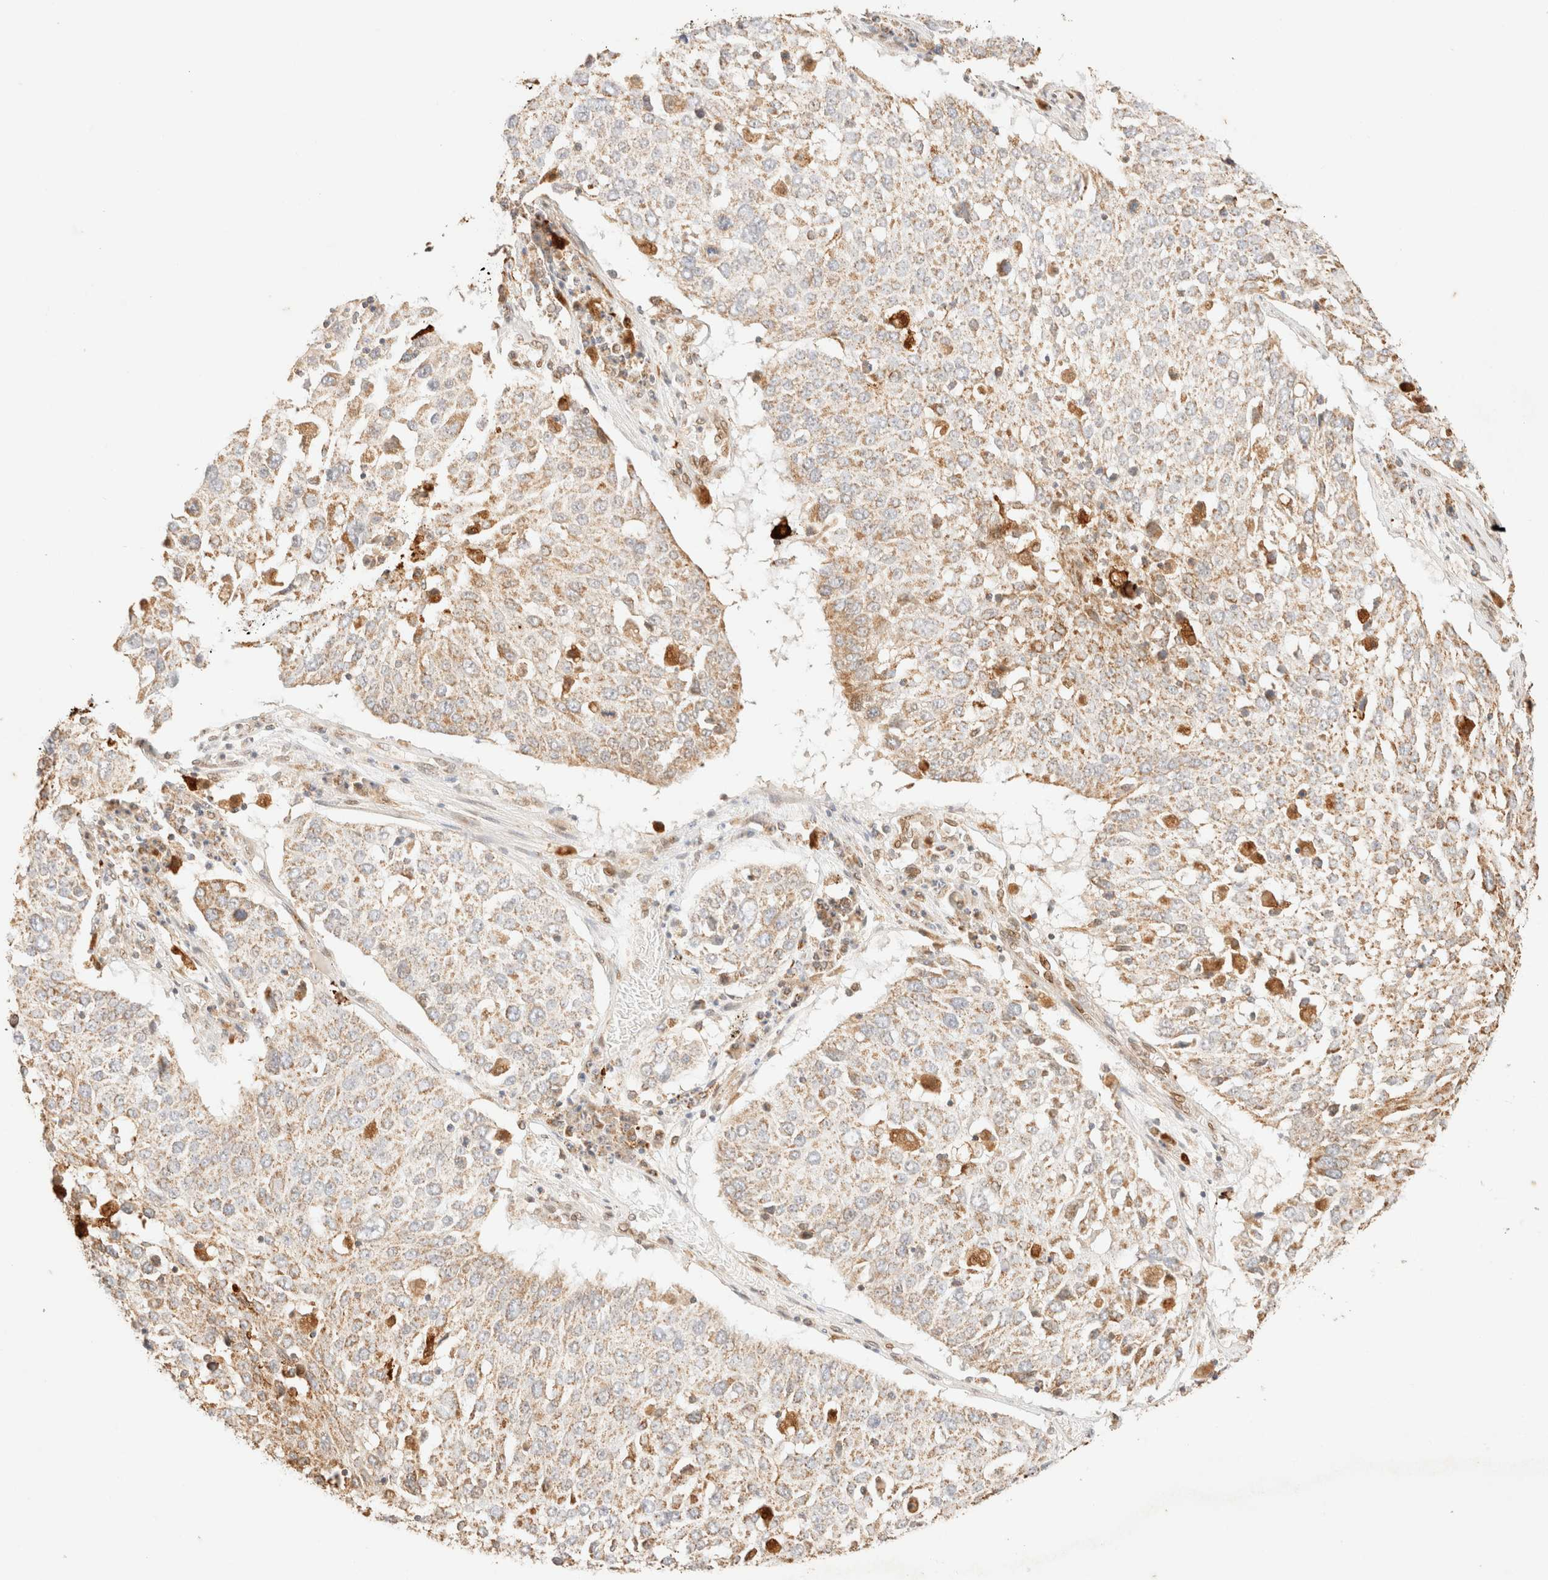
{"staining": {"intensity": "moderate", "quantity": "25%-75%", "location": "cytoplasmic/membranous"}, "tissue": "lung cancer", "cell_type": "Tumor cells", "image_type": "cancer", "snomed": [{"axis": "morphology", "description": "Squamous cell carcinoma, NOS"}, {"axis": "topography", "description": "Lung"}], "caption": "Human lung cancer (squamous cell carcinoma) stained with a brown dye shows moderate cytoplasmic/membranous positive staining in about 25%-75% of tumor cells.", "gene": "TACO1", "patient": {"sex": "male", "age": 65}}